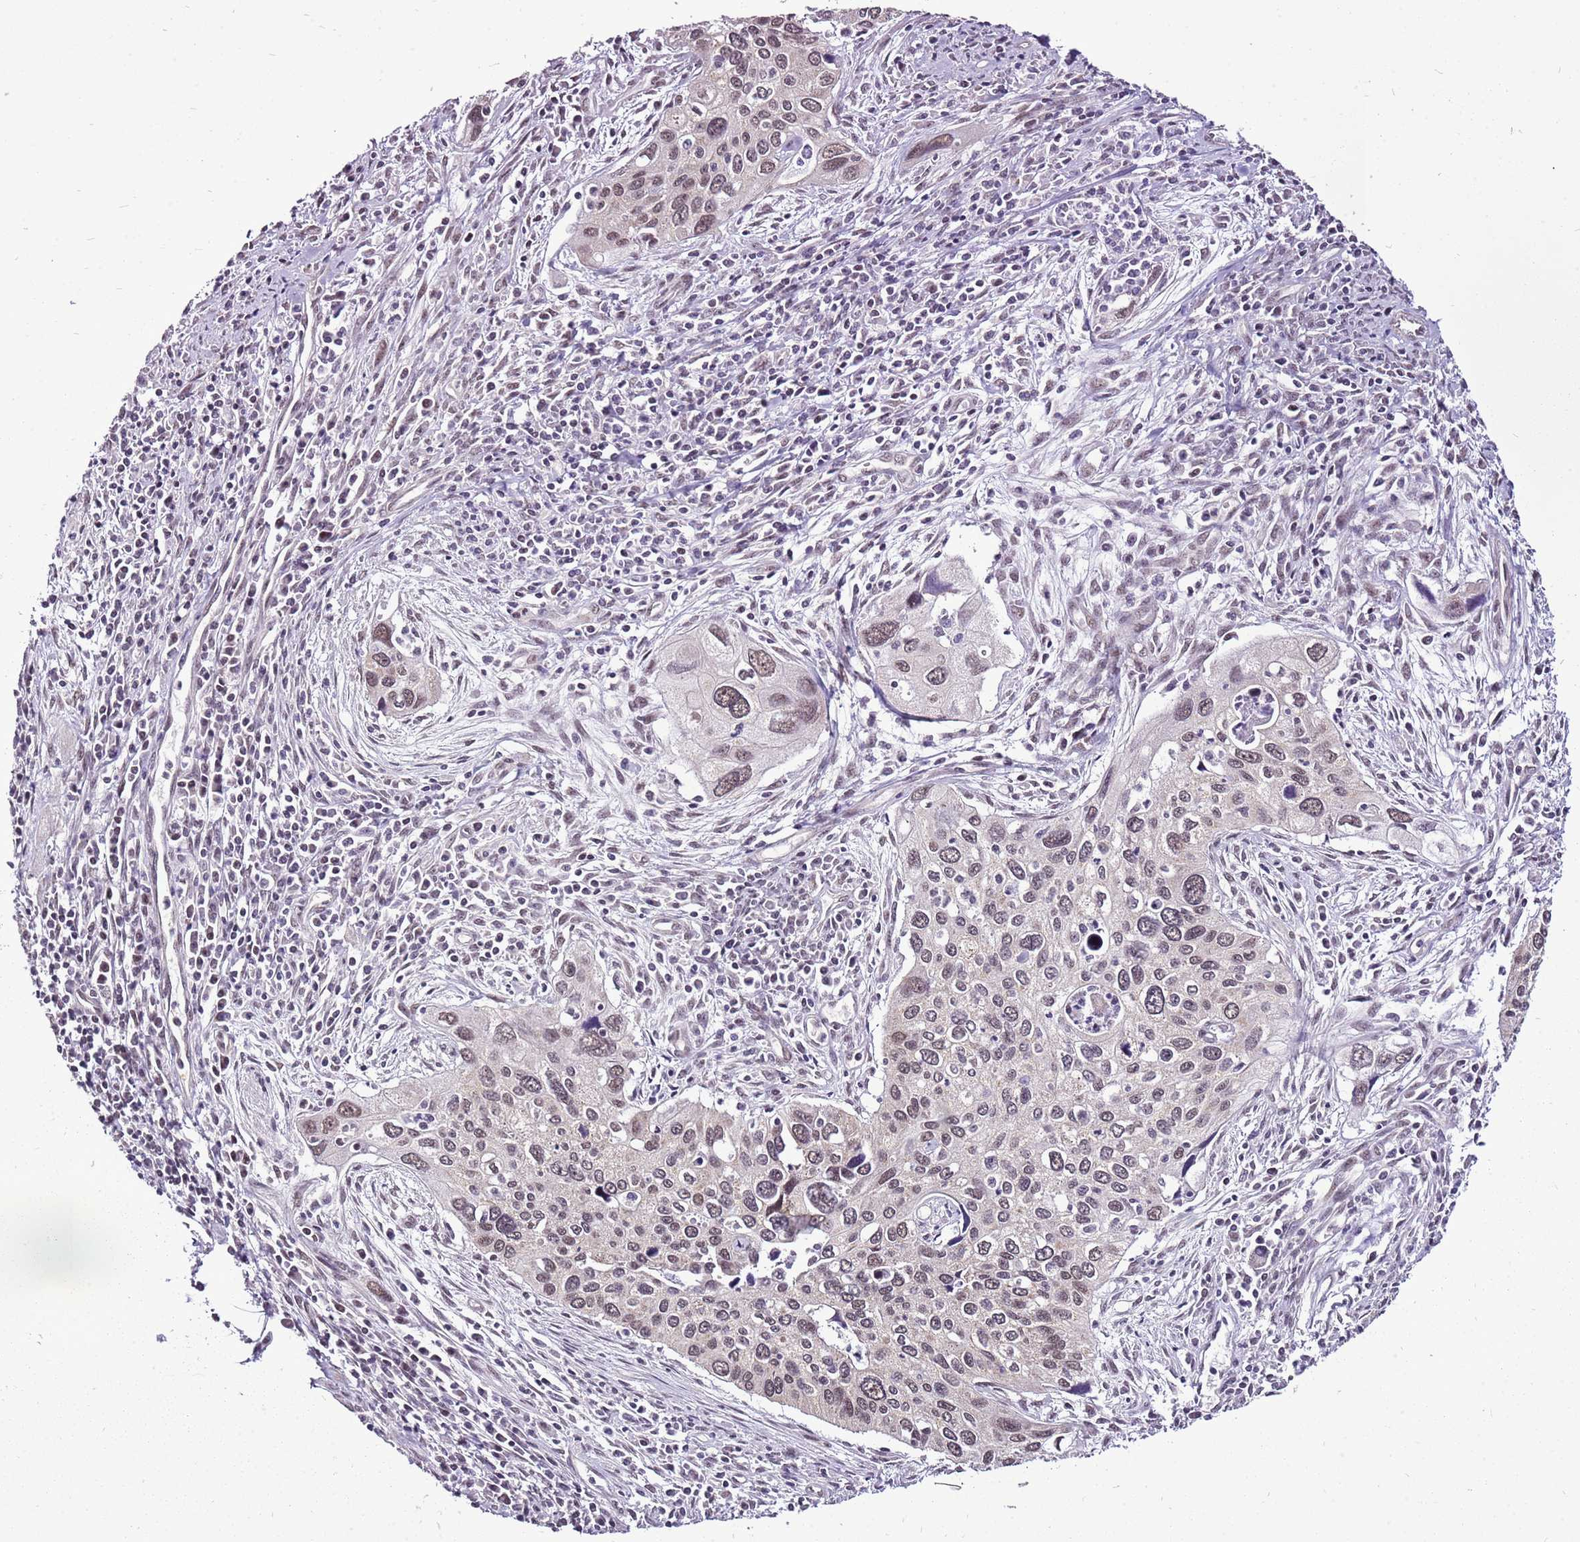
{"staining": {"intensity": "moderate", "quantity": ">75%", "location": "nuclear"}, "tissue": "cervical cancer", "cell_type": "Tumor cells", "image_type": "cancer", "snomed": [{"axis": "morphology", "description": "Squamous cell carcinoma, NOS"}, {"axis": "topography", "description": "Cervix"}], "caption": "Tumor cells demonstrate medium levels of moderate nuclear staining in about >75% of cells in human cervical cancer. (brown staining indicates protein expression, while blue staining denotes nuclei).", "gene": "CCDC166", "patient": {"sex": "female", "age": 55}}